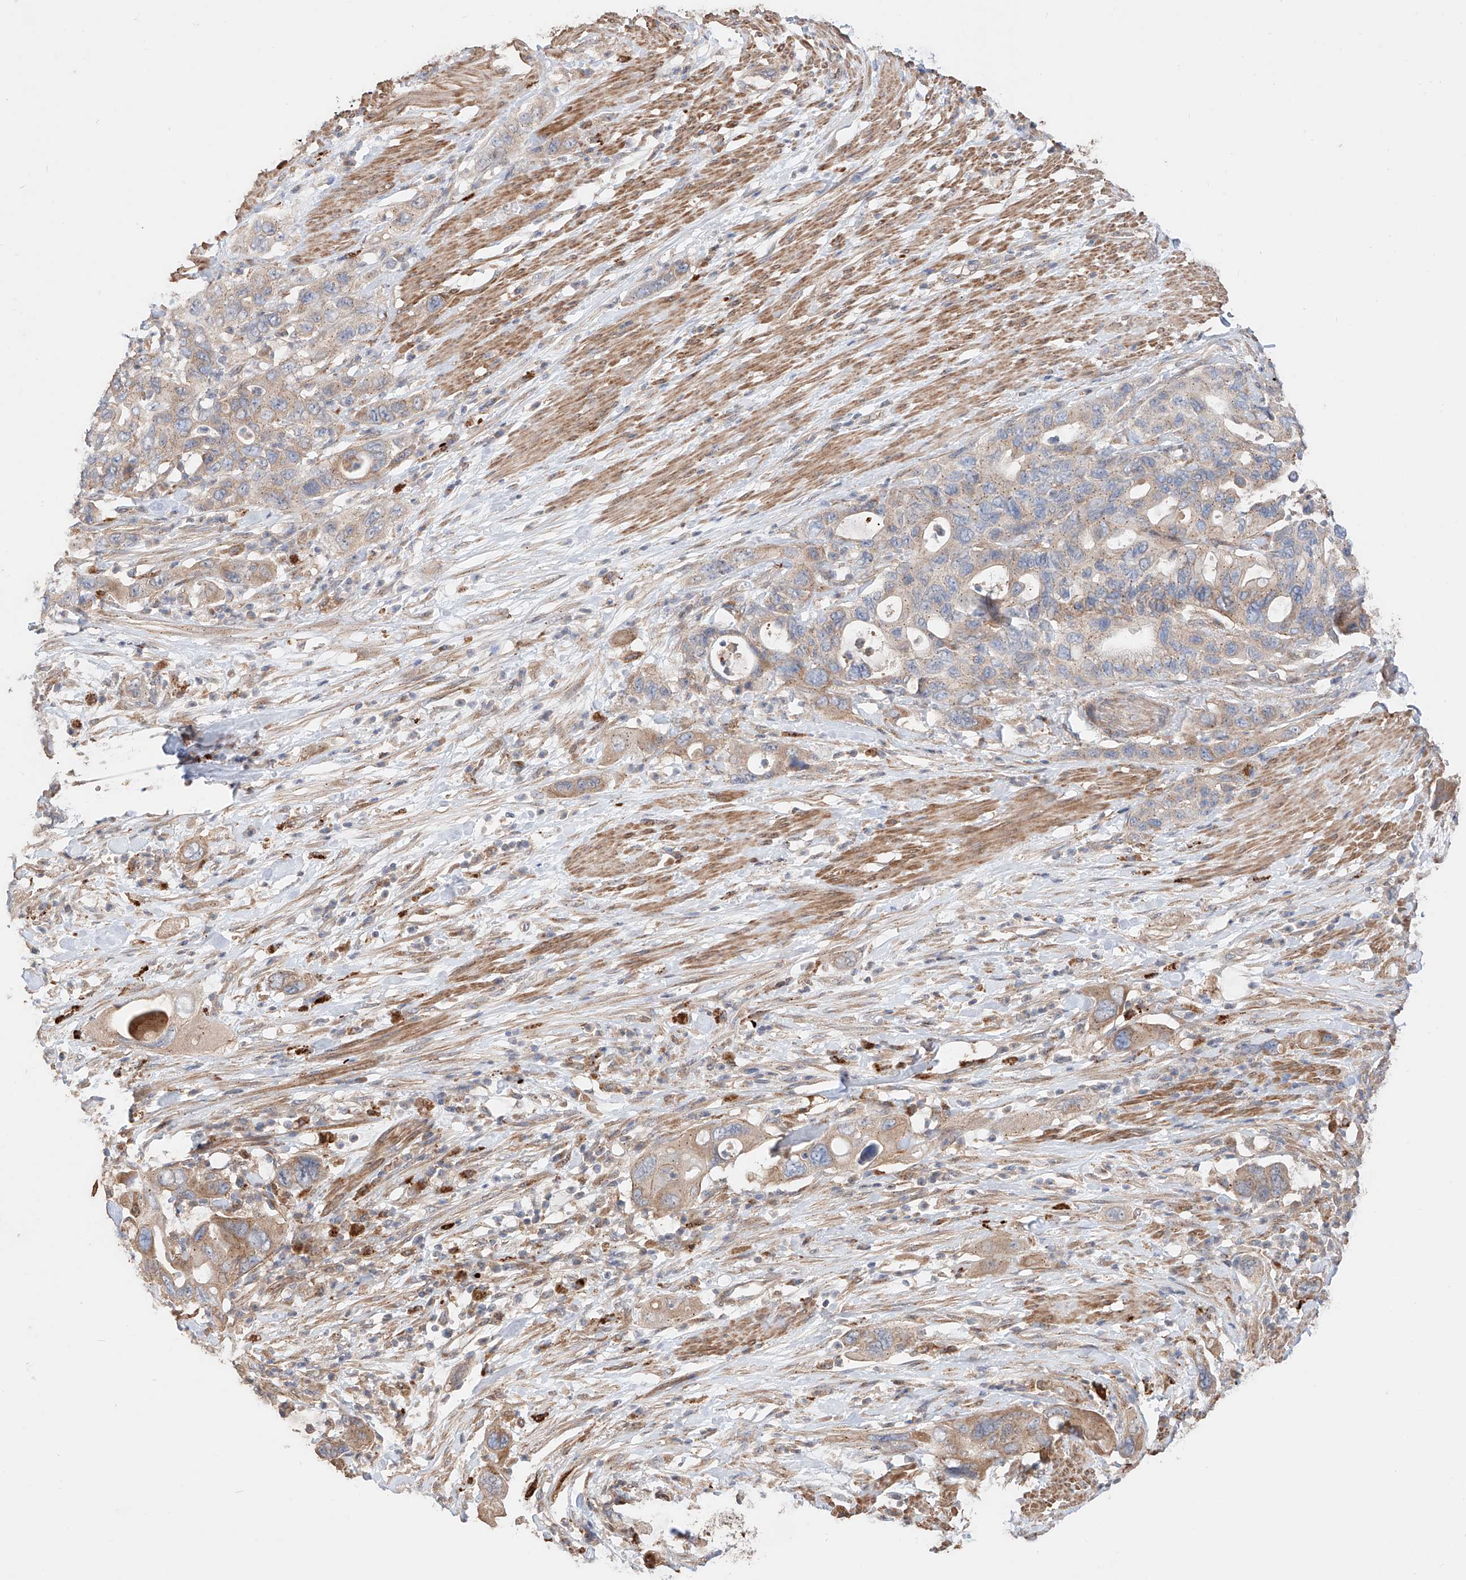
{"staining": {"intensity": "moderate", "quantity": "25%-75%", "location": "cytoplasmic/membranous"}, "tissue": "pancreatic cancer", "cell_type": "Tumor cells", "image_type": "cancer", "snomed": [{"axis": "morphology", "description": "Adenocarcinoma, NOS"}, {"axis": "topography", "description": "Pancreas"}], "caption": "A brown stain labels moderate cytoplasmic/membranous expression of a protein in pancreatic cancer tumor cells. (brown staining indicates protein expression, while blue staining denotes nuclei).", "gene": "MOSPD1", "patient": {"sex": "female", "age": 71}}